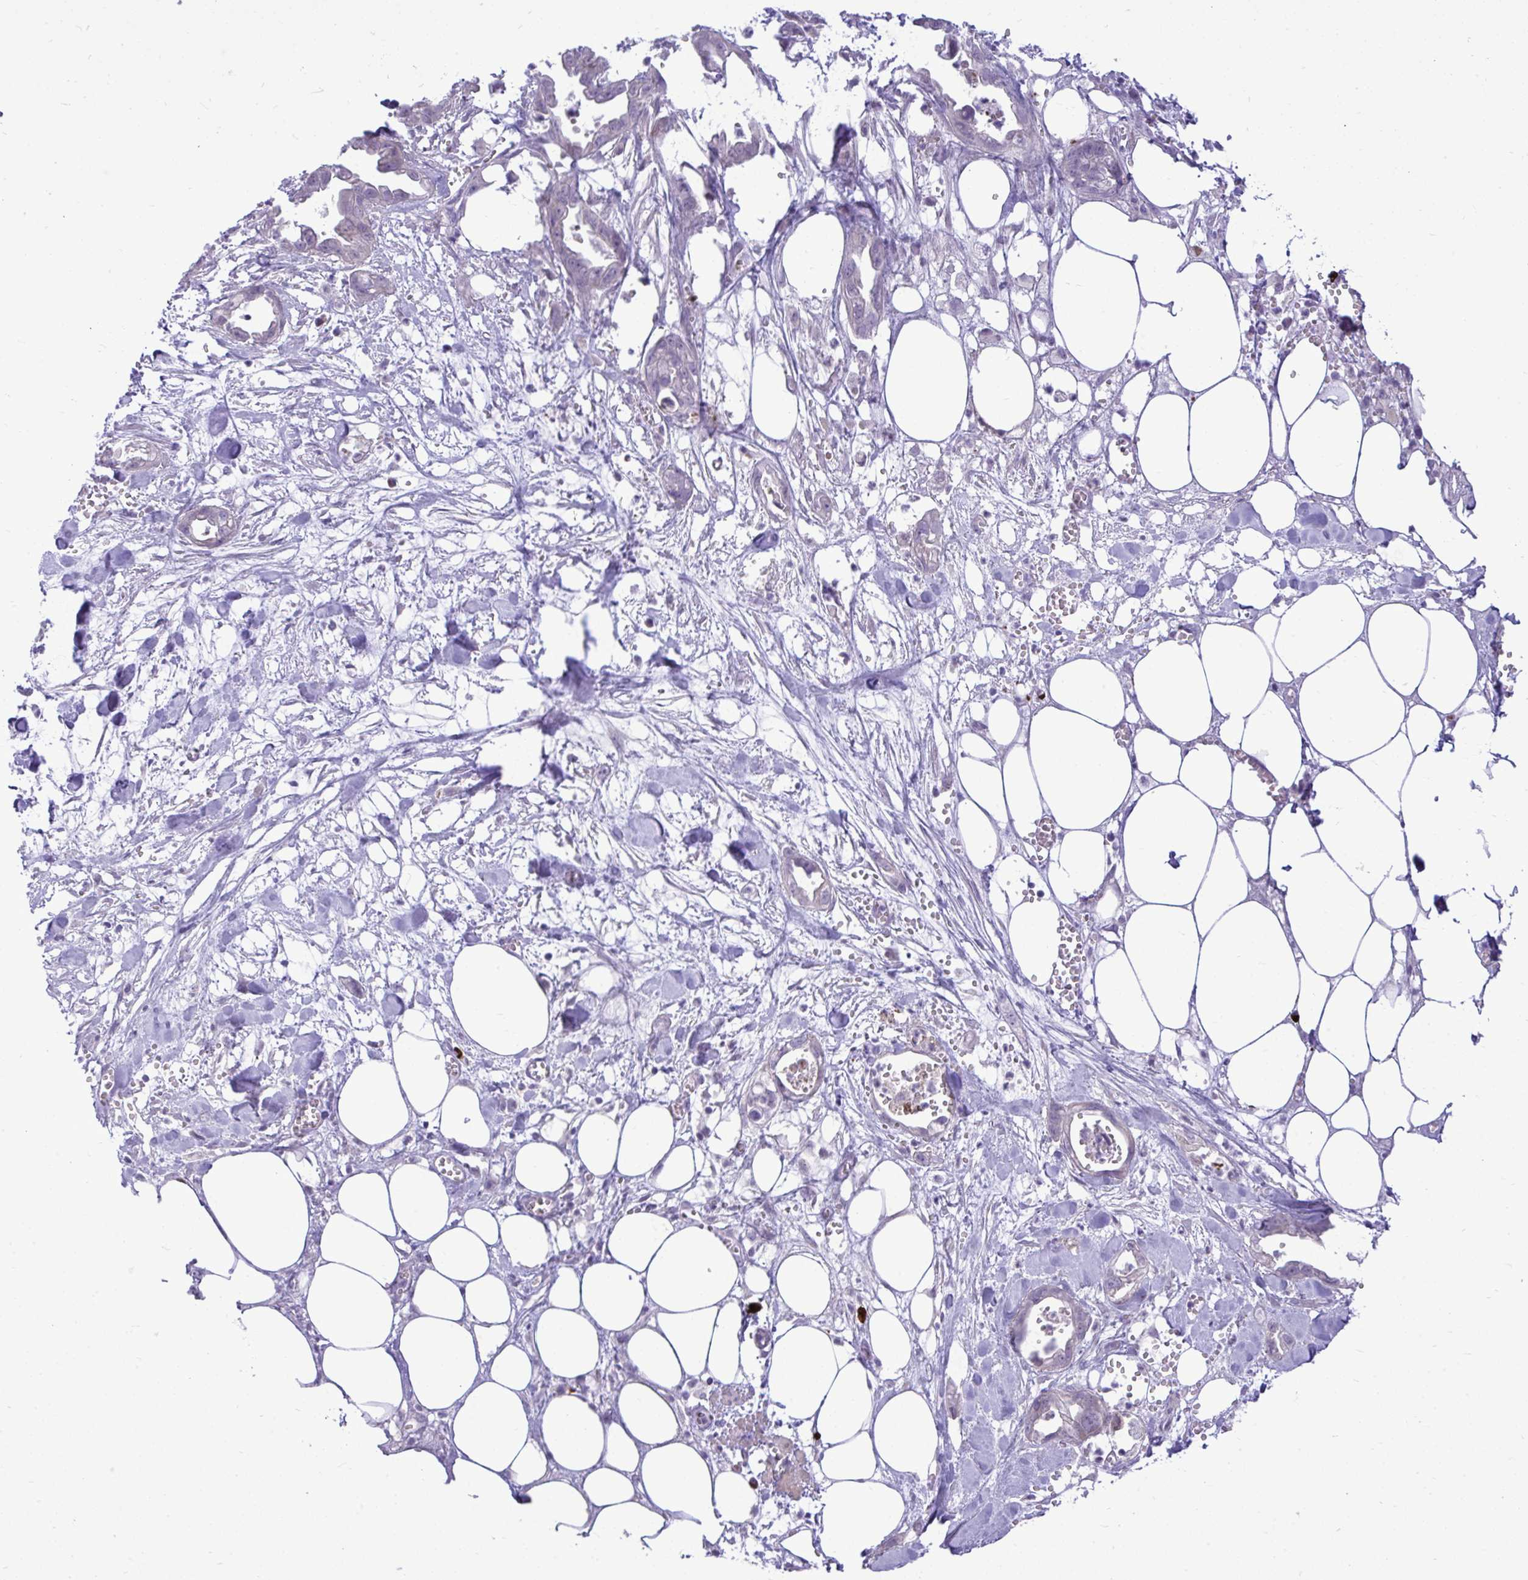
{"staining": {"intensity": "negative", "quantity": "none", "location": "none"}, "tissue": "pancreatic cancer", "cell_type": "Tumor cells", "image_type": "cancer", "snomed": [{"axis": "morphology", "description": "Adenocarcinoma, NOS"}, {"axis": "topography", "description": "Pancreas"}], "caption": "High power microscopy photomicrograph of an immunohistochemistry histopathology image of pancreatic cancer, revealing no significant staining in tumor cells.", "gene": "SPAG1", "patient": {"sex": "female", "age": 73}}